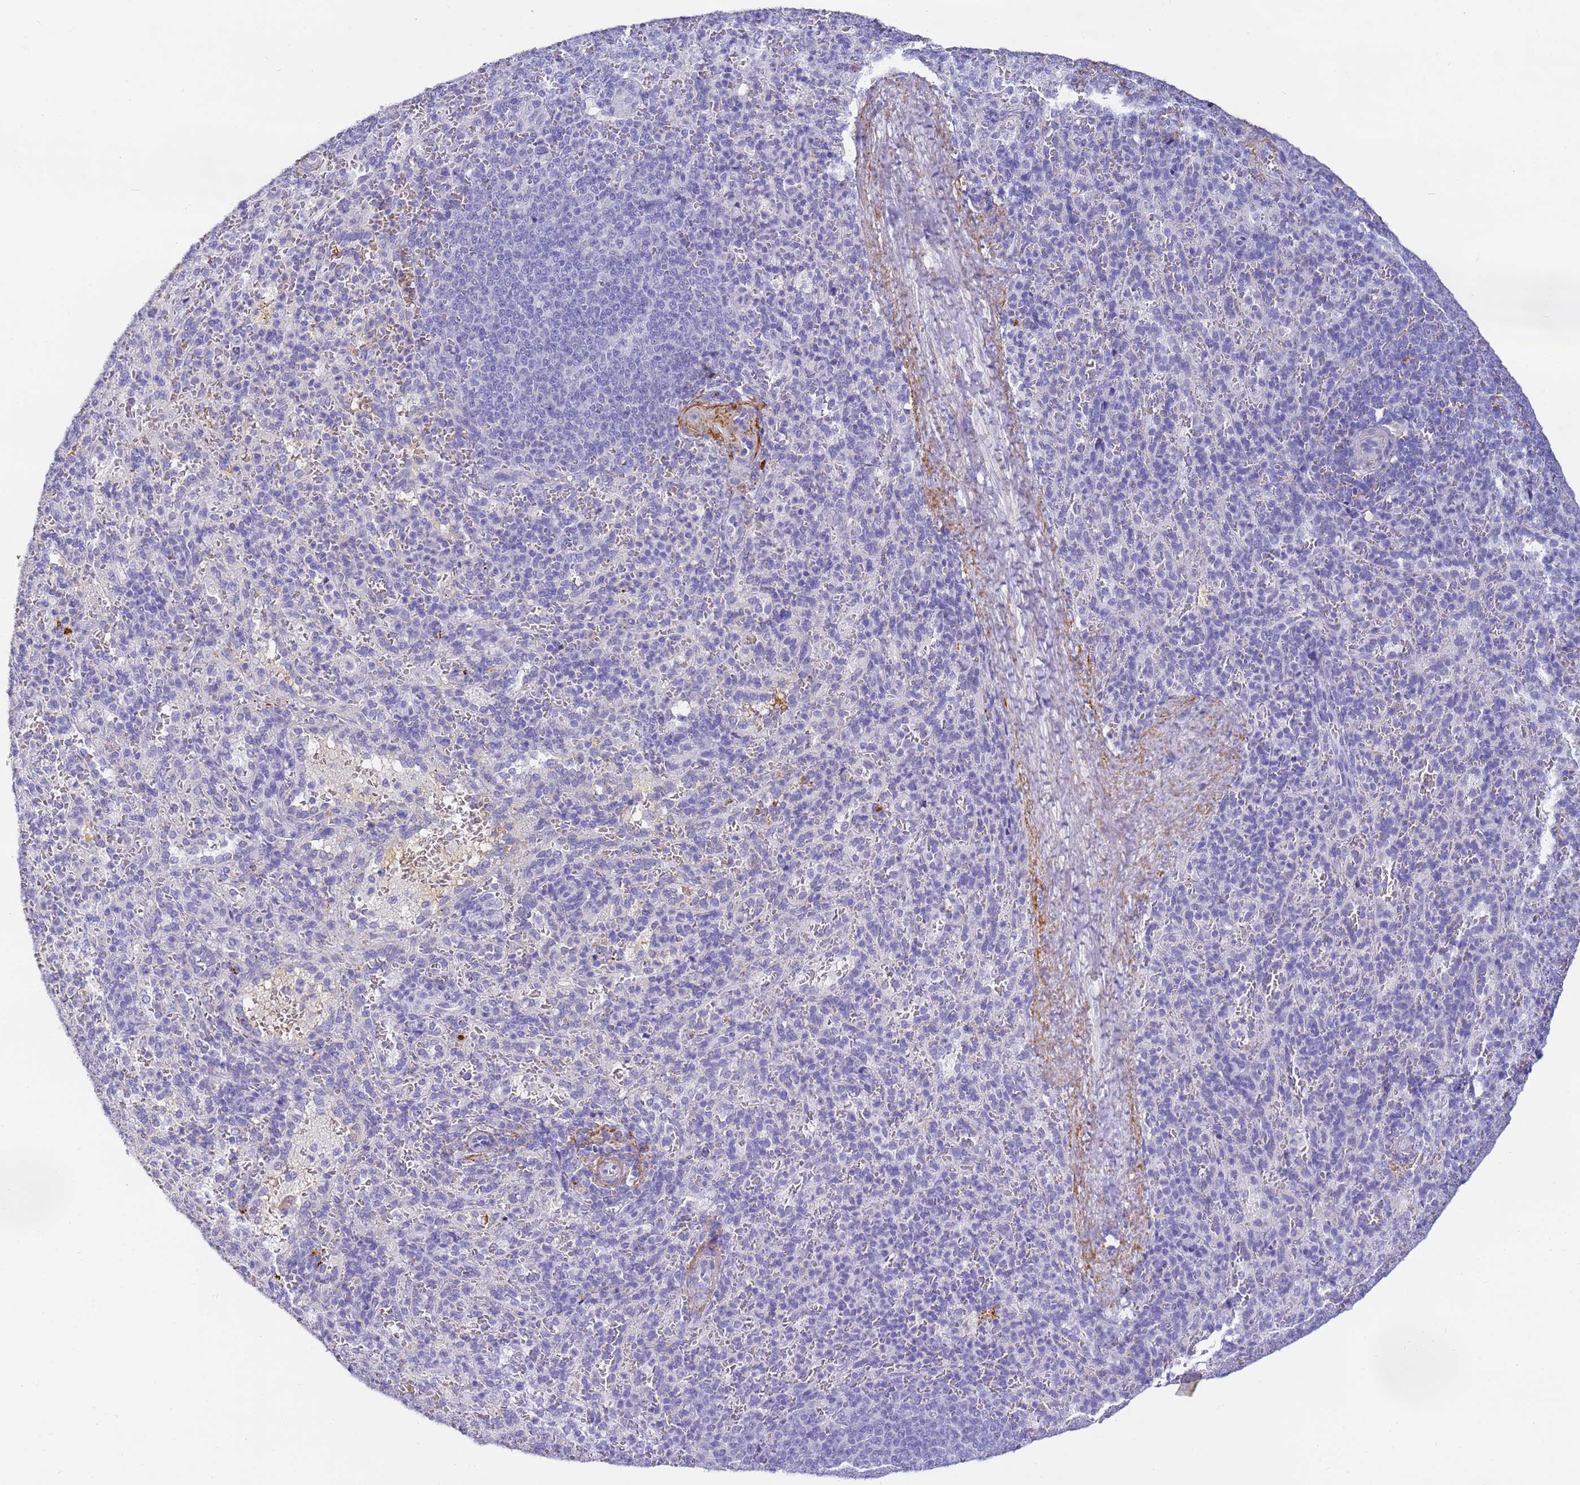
{"staining": {"intensity": "negative", "quantity": "none", "location": "none"}, "tissue": "spleen", "cell_type": "Cells in red pulp", "image_type": "normal", "snomed": [{"axis": "morphology", "description": "Normal tissue, NOS"}, {"axis": "topography", "description": "Spleen"}], "caption": "This photomicrograph is of unremarkable spleen stained with immunohistochemistry to label a protein in brown with the nuclei are counter-stained blue. There is no positivity in cells in red pulp.", "gene": "CFHR1", "patient": {"sex": "female", "age": 21}}